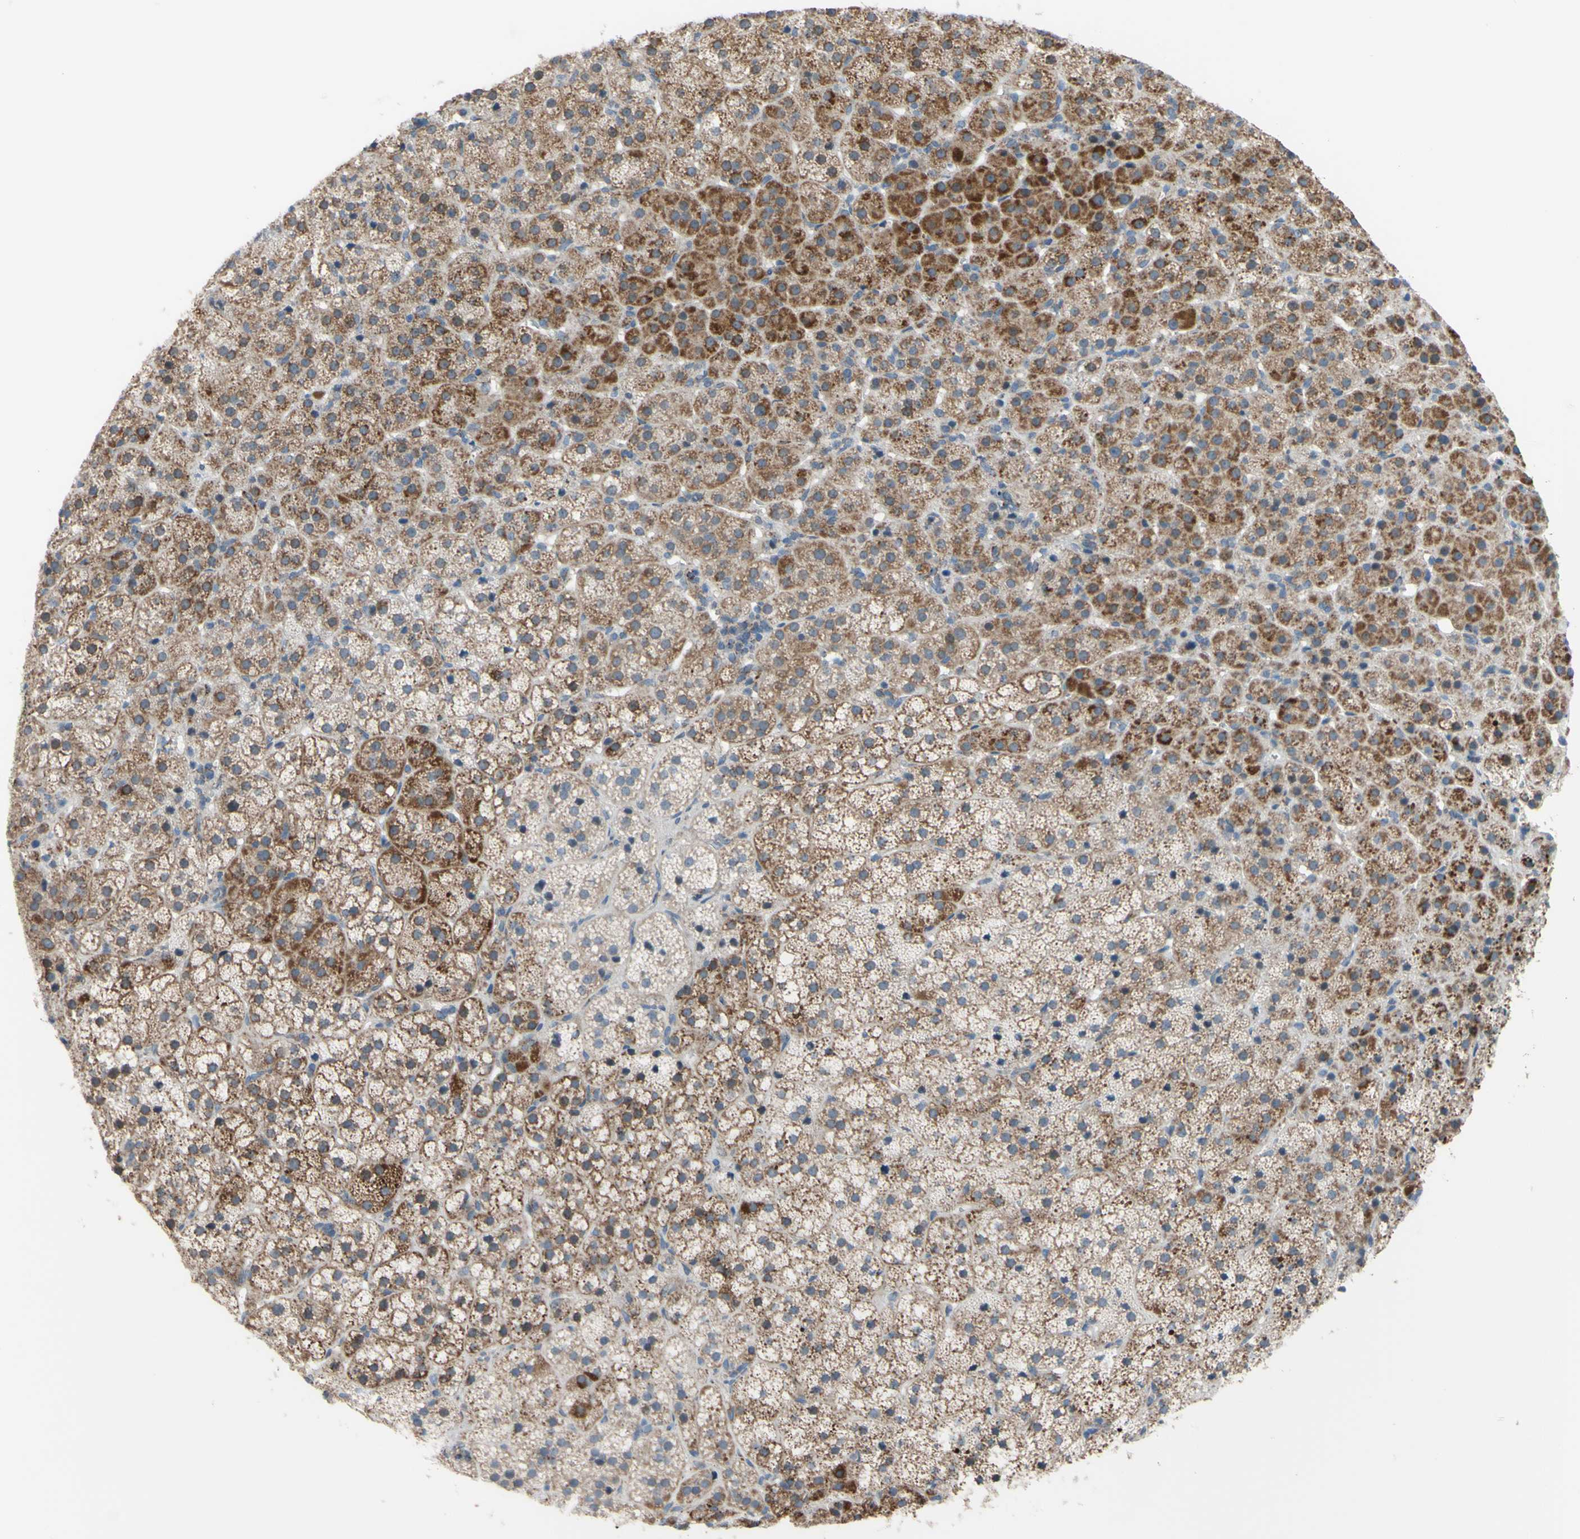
{"staining": {"intensity": "moderate", "quantity": ">75%", "location": "cytoplasmic/membranous"}, "tissue": "adrenal gland", "cell_type": "Glandular cells", "image_type": "normal", "snomed": [{"axis": "morphology", "description": "Normal tissue, NOS"}, {"axis": "topography", "description": "Adrenal gland"}], "caption": "Immunohistochemical staining of unremarkable human adrenal gland reveals moderate cytoplasmic/membranous protein positivity in about >75% of glandular cells. The protein is shown in brown color, while the nuclei are stained blue.", "gene": "GLT8D1", "patient": {"sex": "female", "age": 57}}